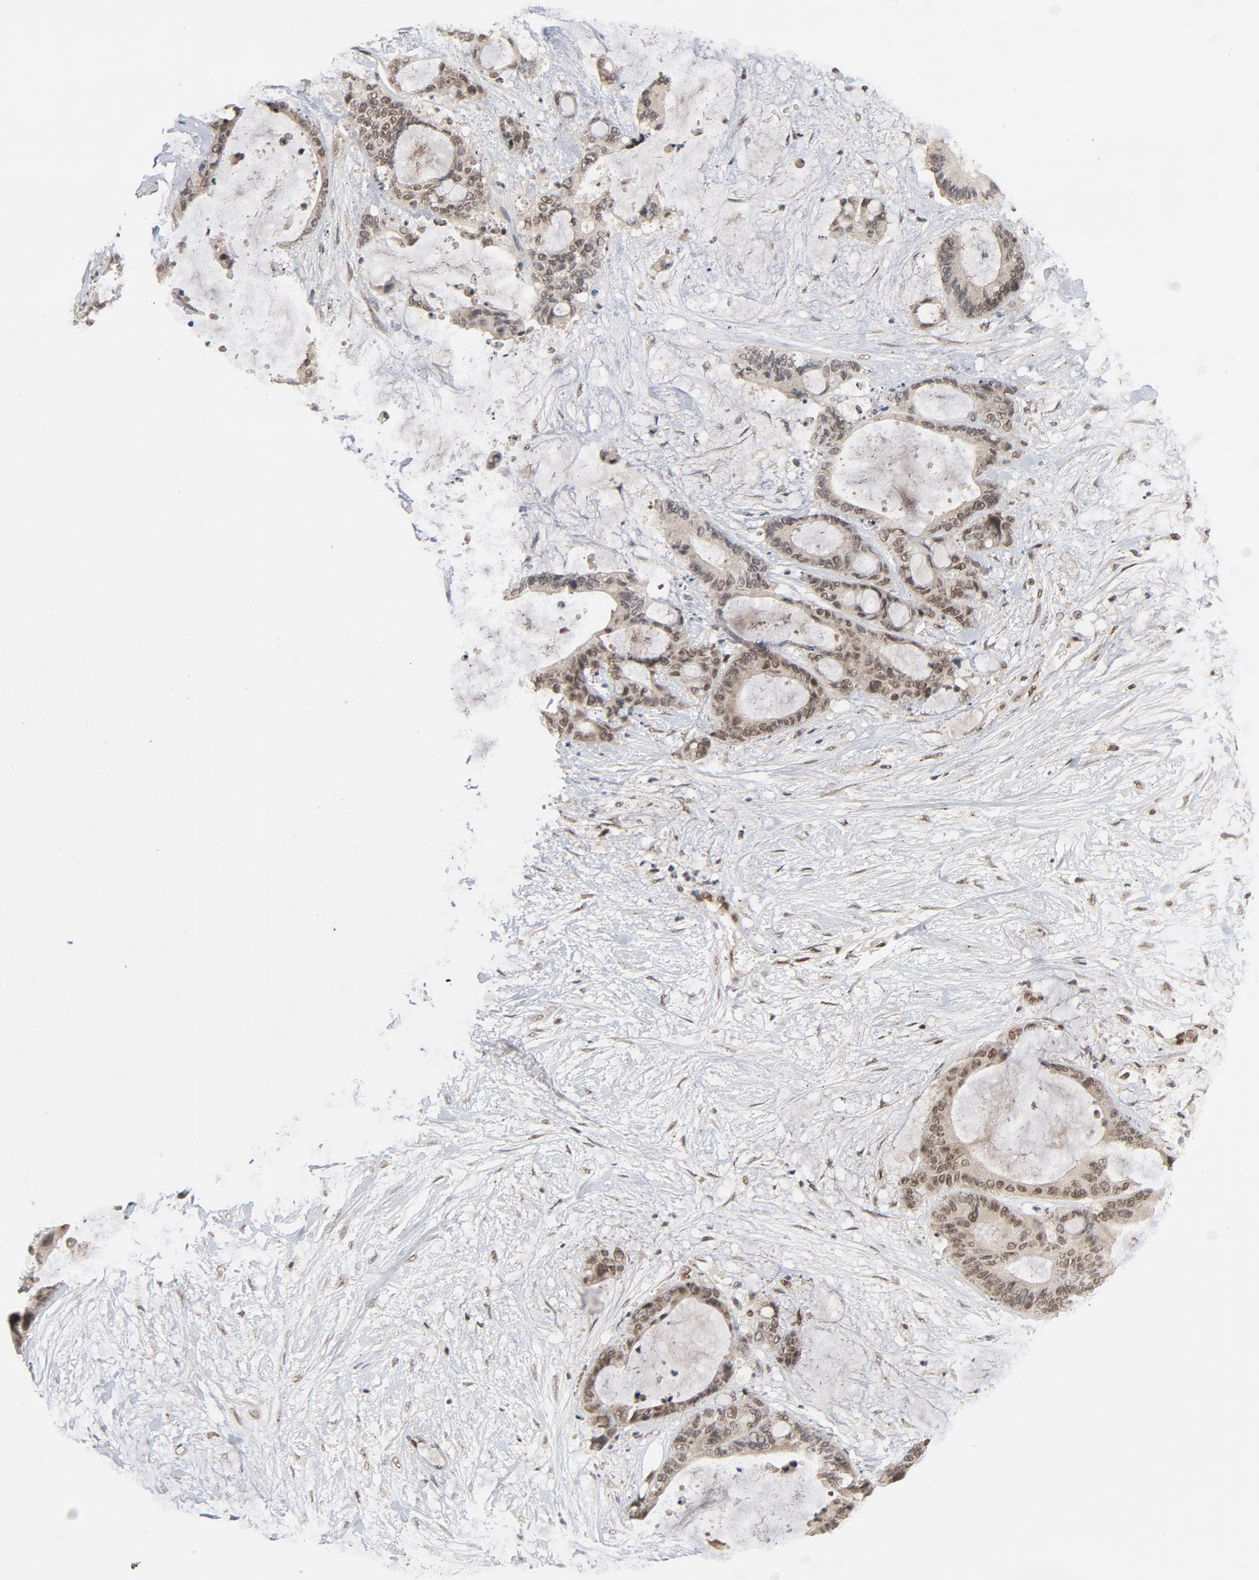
{"staining": {"intensity": "moderate", "quantity": ">75%", "location": "nuclear"}, "tissue": "liver cancer", "cell_type": "Tumor cells", "image_type": "cancer", "snomed": [{"axis": "morphology", "description": "Cholangiocarcinoma"}, {"axis": "topography", "description": "Liver"}], "caption": "This is a histology image of IHC staining of liver cholangiocarcinoma, which shows moderate staining in the nuclear of tumor cells.", "gene": "SMARCD1", "patient": {"sex": "female", "age": 73}}